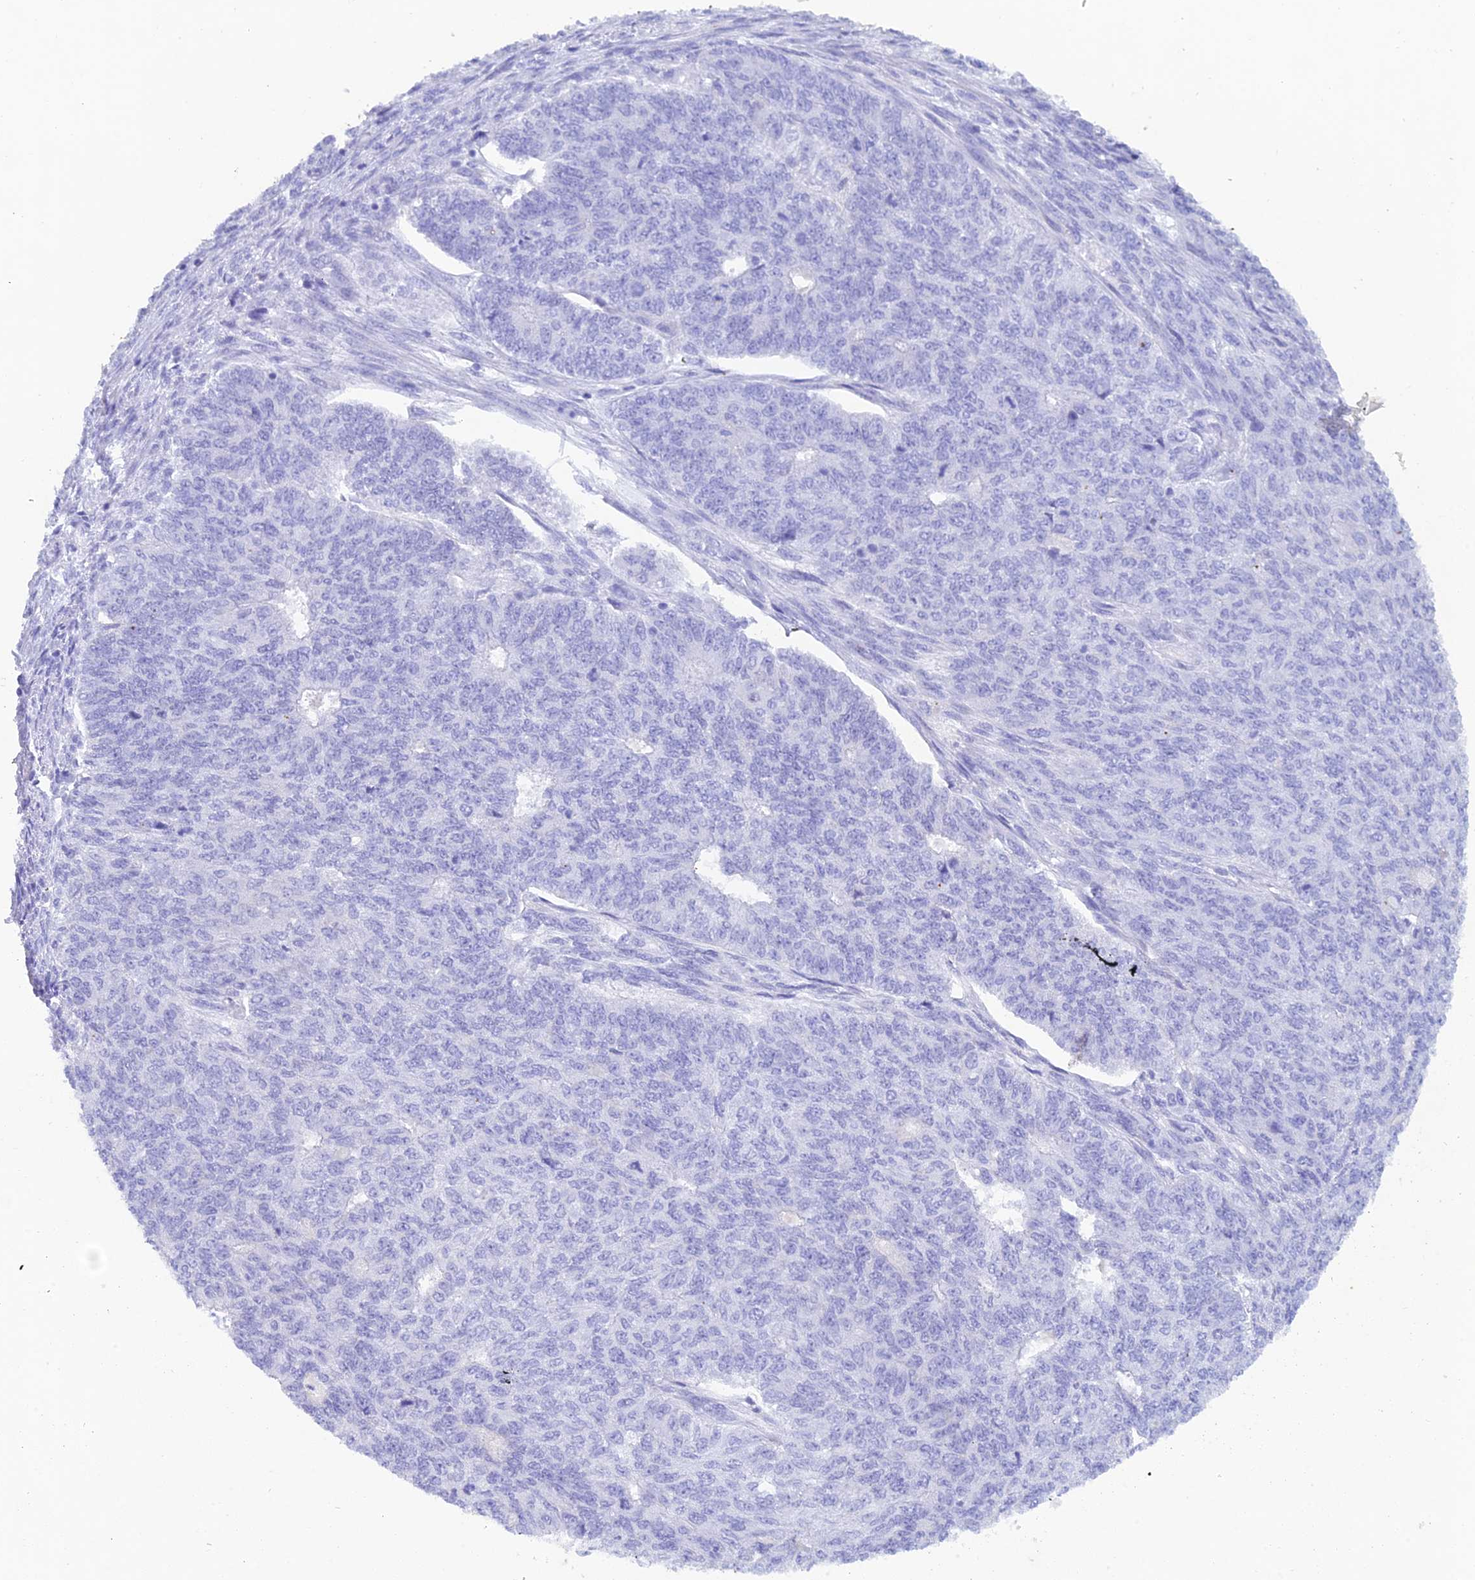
{"staining": {"intensity": "negative", "quantity": "none", "location": "none"}, "tissue": "endometrial cancer", "cell_type": "Tumor cells", "image_type": "cancer", "snomed": [{"axis": "morphology", "description": "Adenocarcinoma, NOS"}, {"axis": "topography", "description": "Endometrium"}], "caption": "Image shows no significant protein positivity in tumor cells of adenocarcinoma (endometrial).", "gene": "REG1A", "patient": {"sex": "female", "age": 32}}